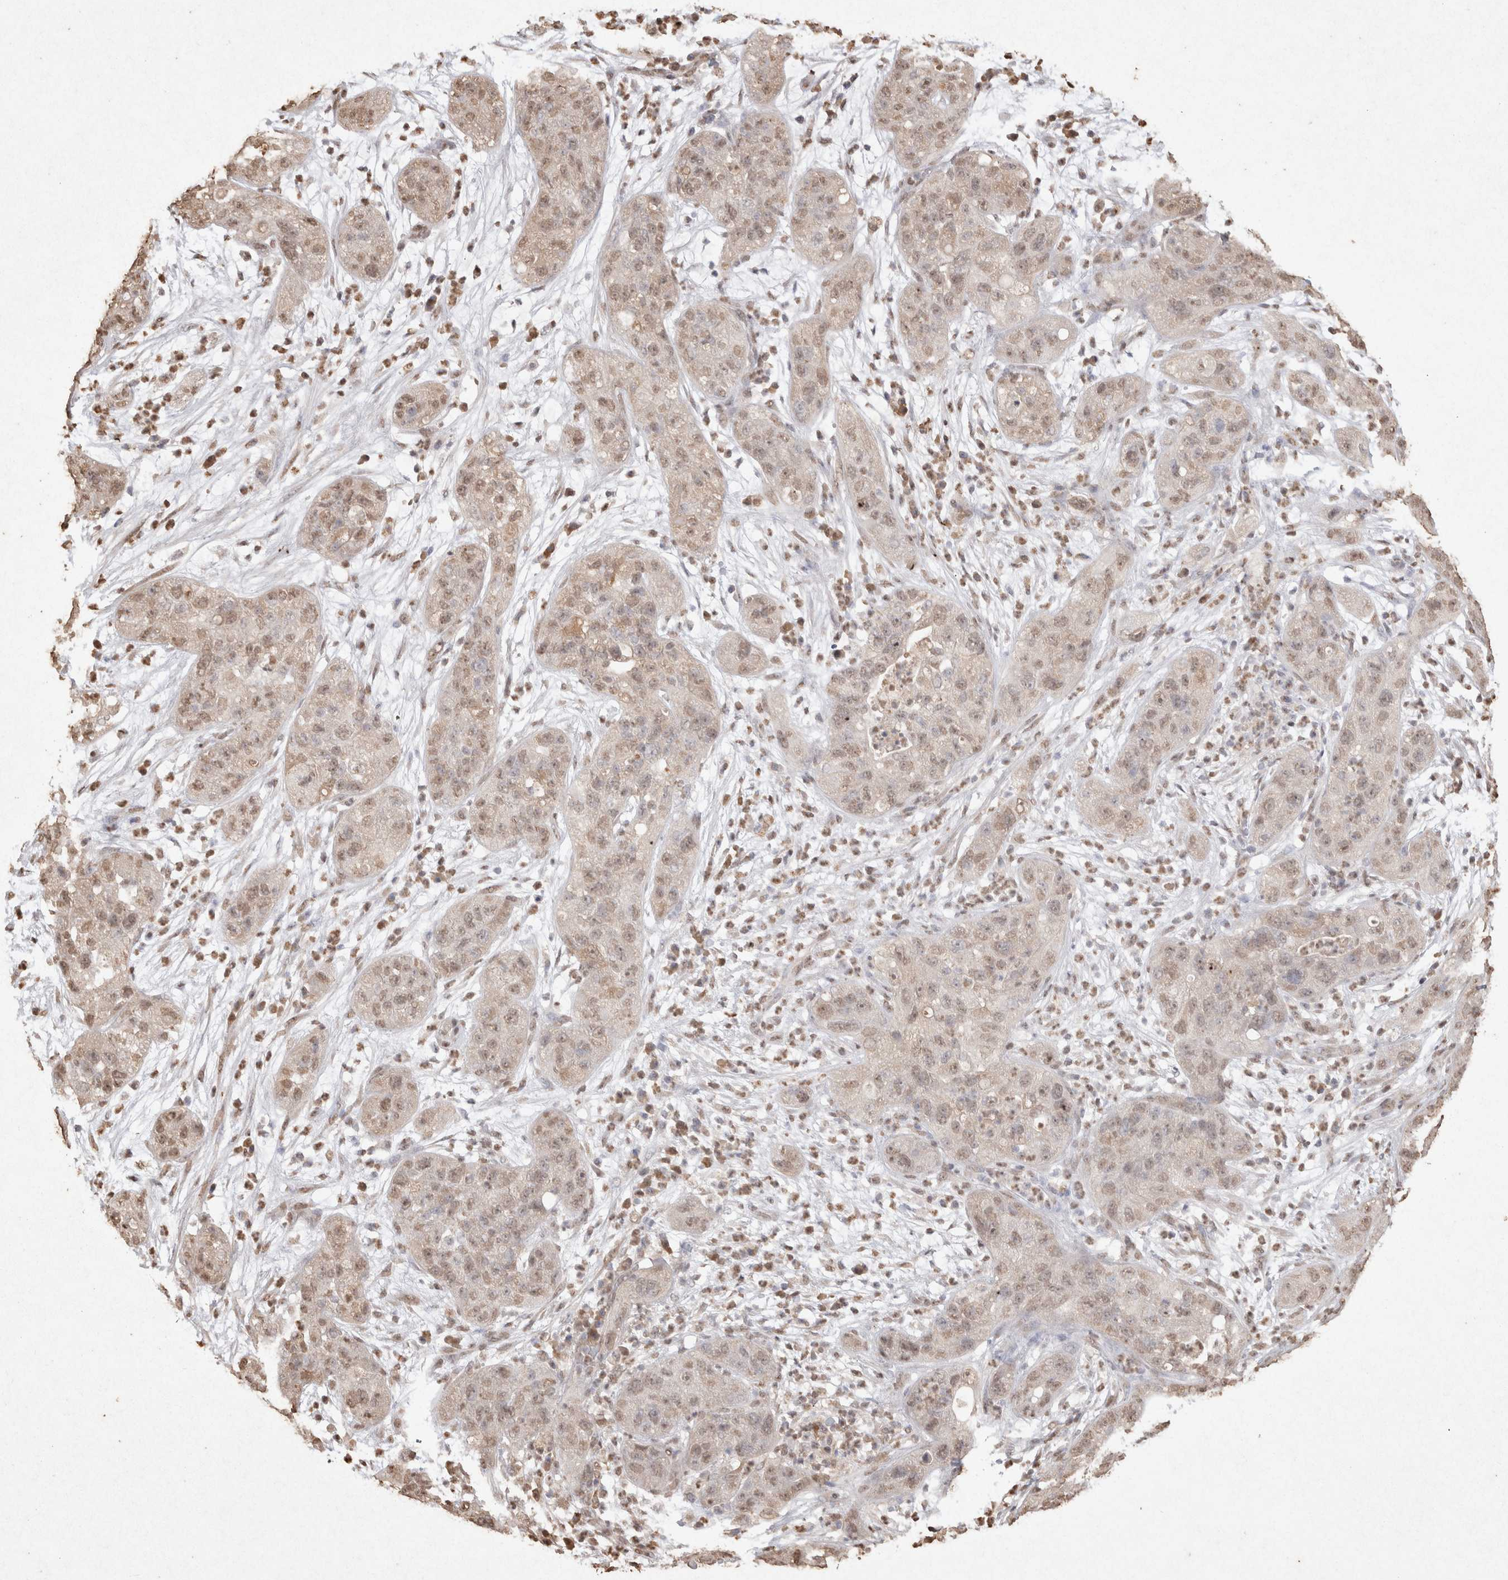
{"staining": {"intensity": "weak", "quantity": ">75%", "location": "nuclear"}, "tissue": "pancreatic cancer", "cell_type": "Tumor cells", "image_type": "cancer", "snomed": [{"axis": "morphology", "description": "Adenocarcinoma, NOS"}, {"axis": "topography", "description": "Pancreas"}], "caption": "There is low levels of weak nuclear positivity in tumor cells of pancreatic cancer, as demonstrated by immunohistochemical staining (brown color).", "gene": "MLX", "patient": {"sex": "female", "age": 78}}